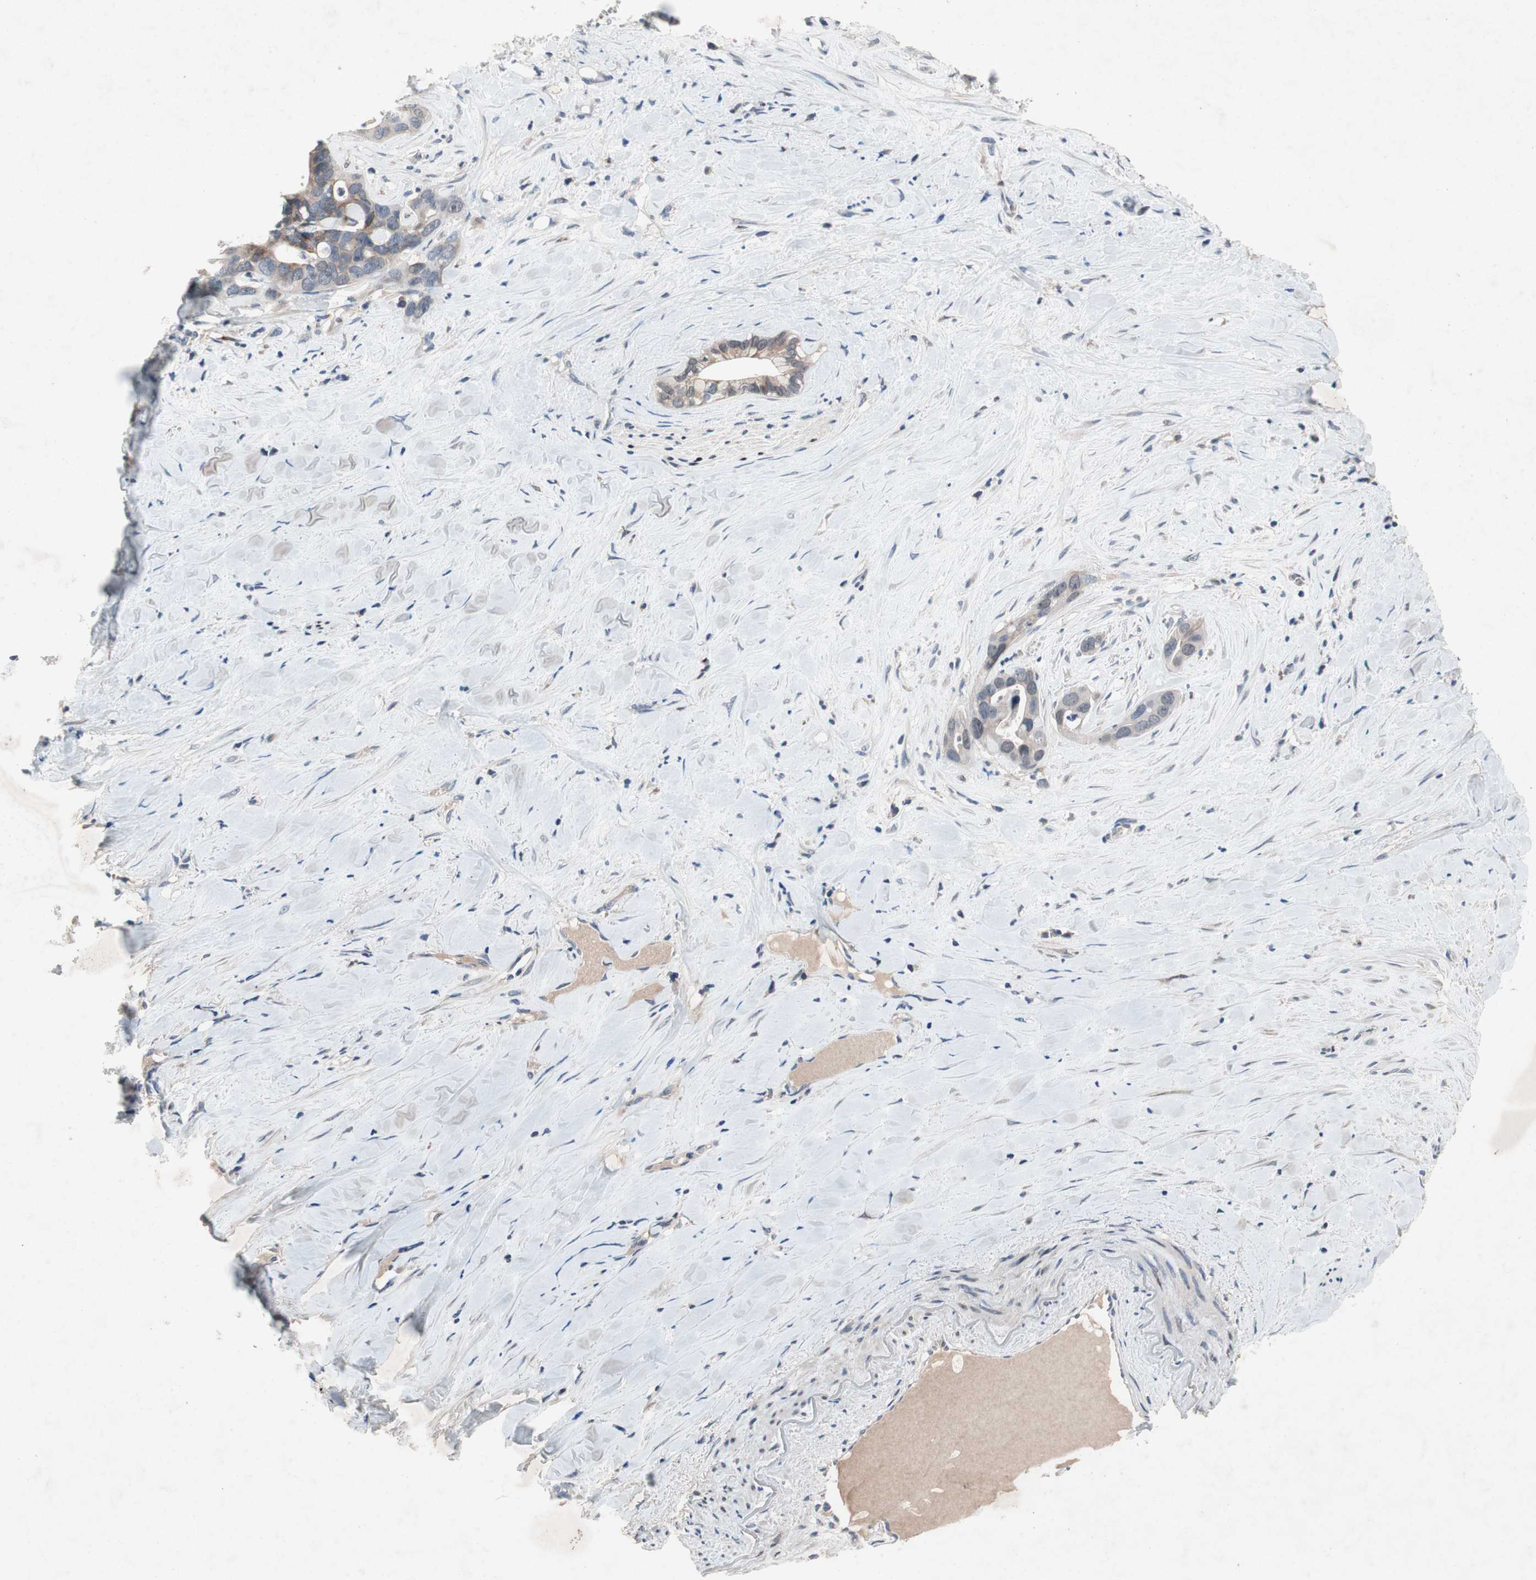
{"staining": {"intensity": "moderate", "quantity": "<25%", "location": "cytoplasmic/membranous"}, "tissue": "liver cancer", "cell_type": "Tumor cells", "image_type": "cancer", "snomed": [{"axis": "morphology", "description": "Cholangiocarcinoma"}, {"axis": "topography", "description": "Liver"}], "caption": "Protein analysis of liver cancer (cholangiocarcinoma) tissue displays moderate cytoplasmic/membranous staining in about <25% of tumor cells. Nuclei are stained in blue.", "gene": "MUTYH", "patient": {"sex": "female", "age": 65}}